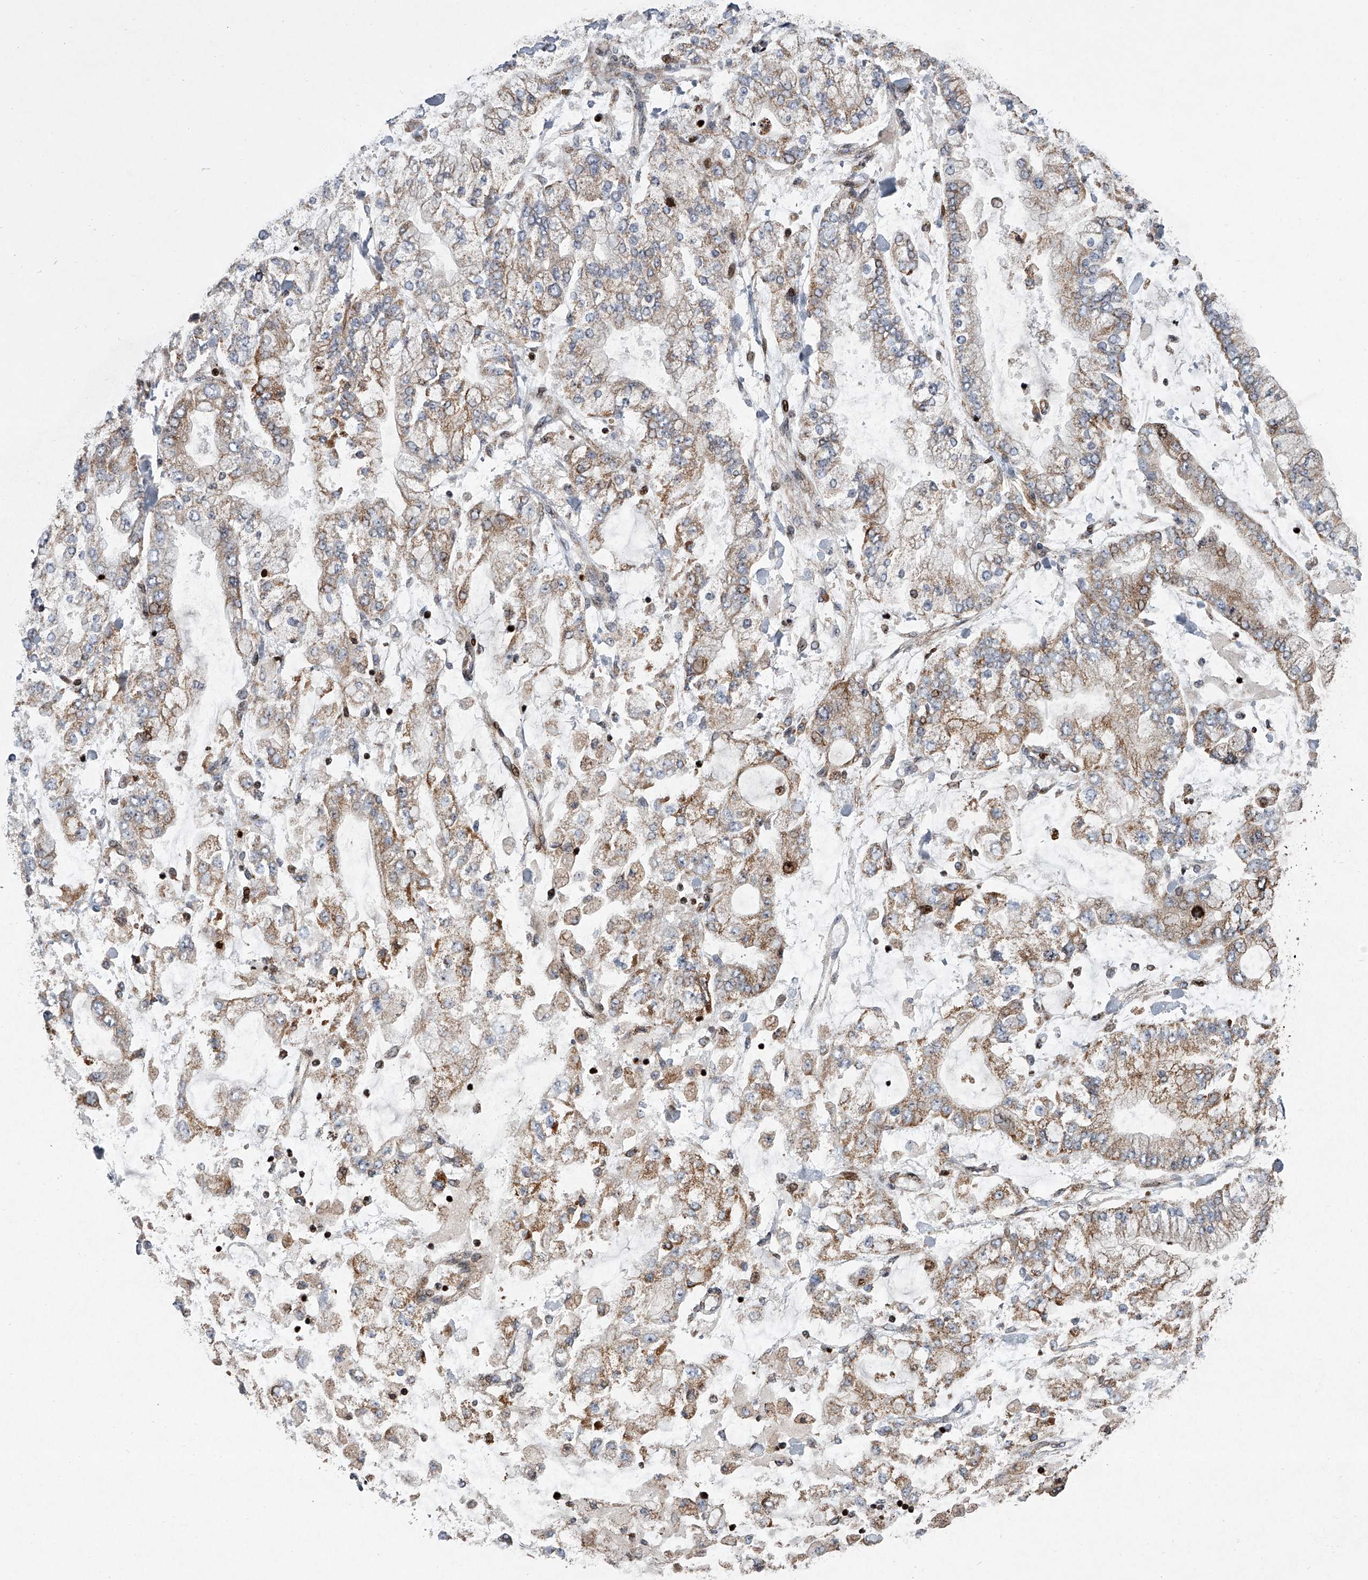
{"staining": {"intensity": "moderate", "quantity": "25%-75%", "location": "cytoplasmic/membranous"}, "tissue": "stomach cancer", "cell_type": "Tumor cells", "image_type": "cancer", "snomed": [{"axis": "morphology", "description": "Normal tissue, NOS"}, {"axis": "morphology", "description": "Adenocarcinoma, NOS"}, {"axis": "topography", "description": "Stomach, upper"}, {"axis": "topography", "description": "Stomach"}], "caption": "Human stomach adenocarcinoma stained with a brown dye displays moderate cytoplasmic/membranous positive staining in about 25%-75% of tumor cells.", "gene": "STRADA", "patient": {"sex": "male", "age": 76}}